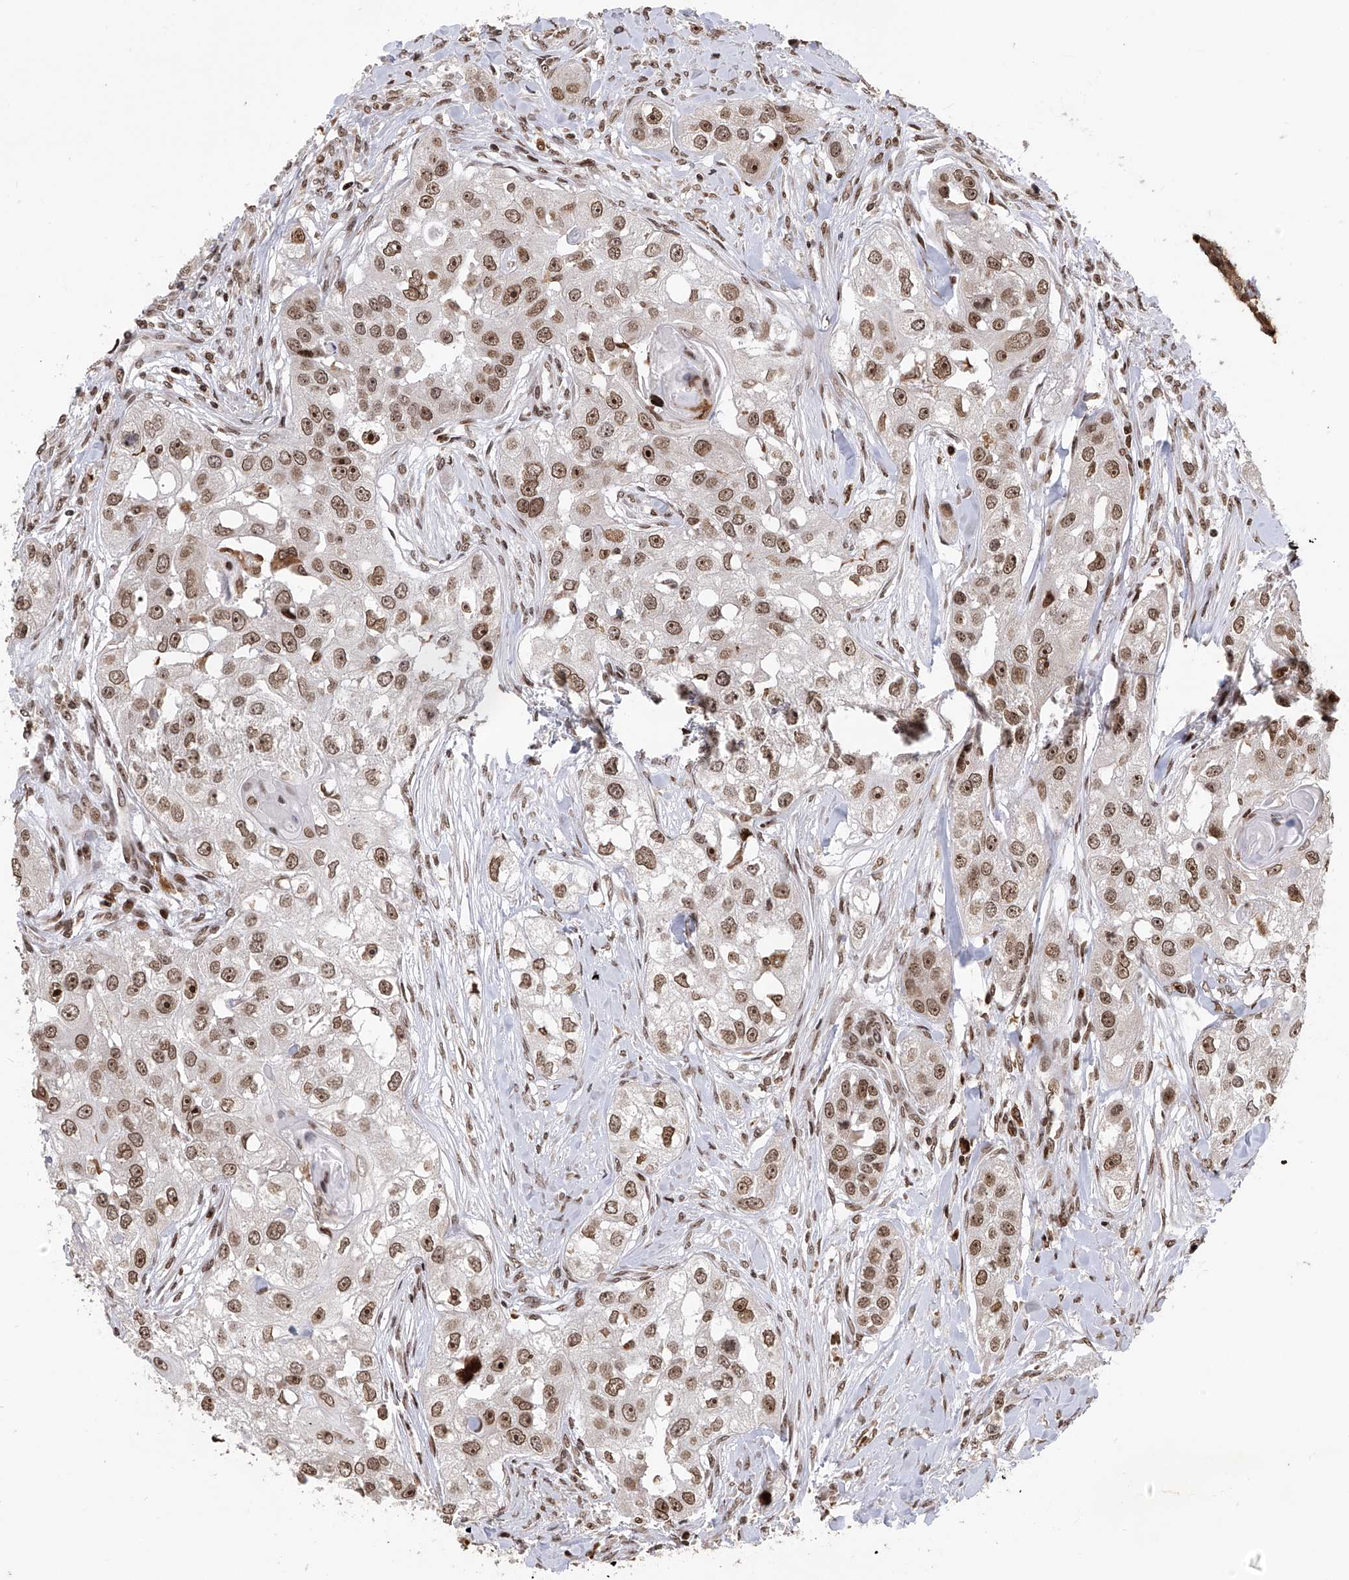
{"staining": {"intensity": "moderate", "quantity": ">75%", "location": "nuclear"}, "tissue": "head and neck cancer", "cell_type": "Tumor cells", "image_type": "cancer", "snomed": [{"axis": "morphology", "description": "Normal tissue, NOS"}, {"axis": "morphology", "description": "Squamous cell carcinoma, NOS"}, {"axis": "topography", "description": "Skeletal muscle"}, {"axis": "topography", "description": "Head-Neck"}], "caption": "Tumor cells show medium levels of moderate nuclear positivity in about >75% of cells in head and neck cancer (squamous cell carcinoma).", "gene": "PAK1IP1", "patient": {"sex": "male", "age": 51}}